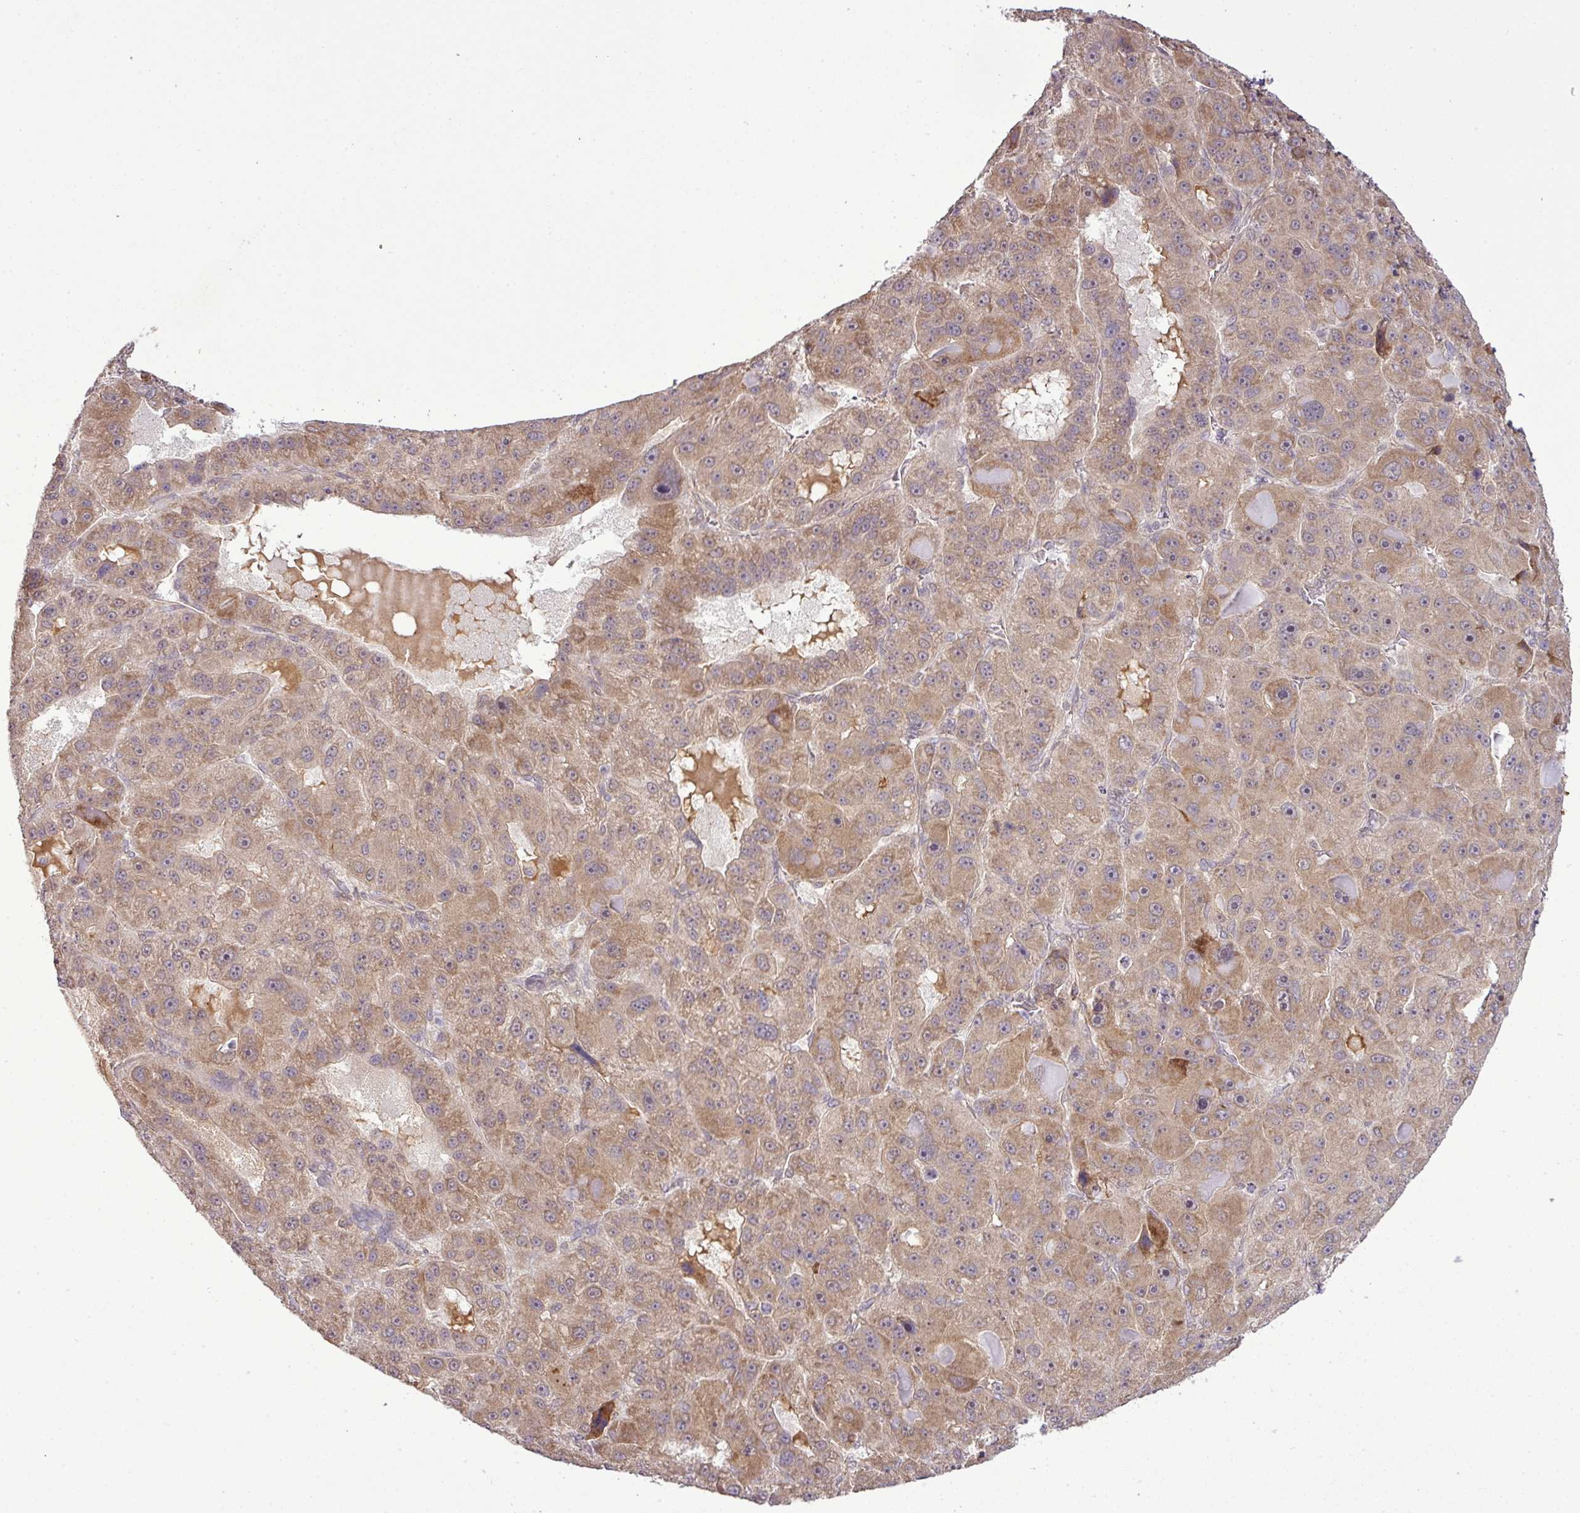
{"staining": {"intensity": "moderate", "quantity": ">75%", "location": "cytoplasmic/membranous"}, "tissue": "liver cancer", "cell_type": "Tumor cells", "image_type": "cancer", "snomed": [{"axis": "morphology", "description": "Carcinoma, Hepatocellular, NOS"}, {"axis": "topography", "description": "Liver"}], "caption": "Protein staining exhibits moderate cytoplasmic/membranous expression in approximately >75% of tumor cells in liver cancer (hepatocellular carcinoma).", "gene": "DNAAF4", "patient": {"sex": "male", "age": 76}}